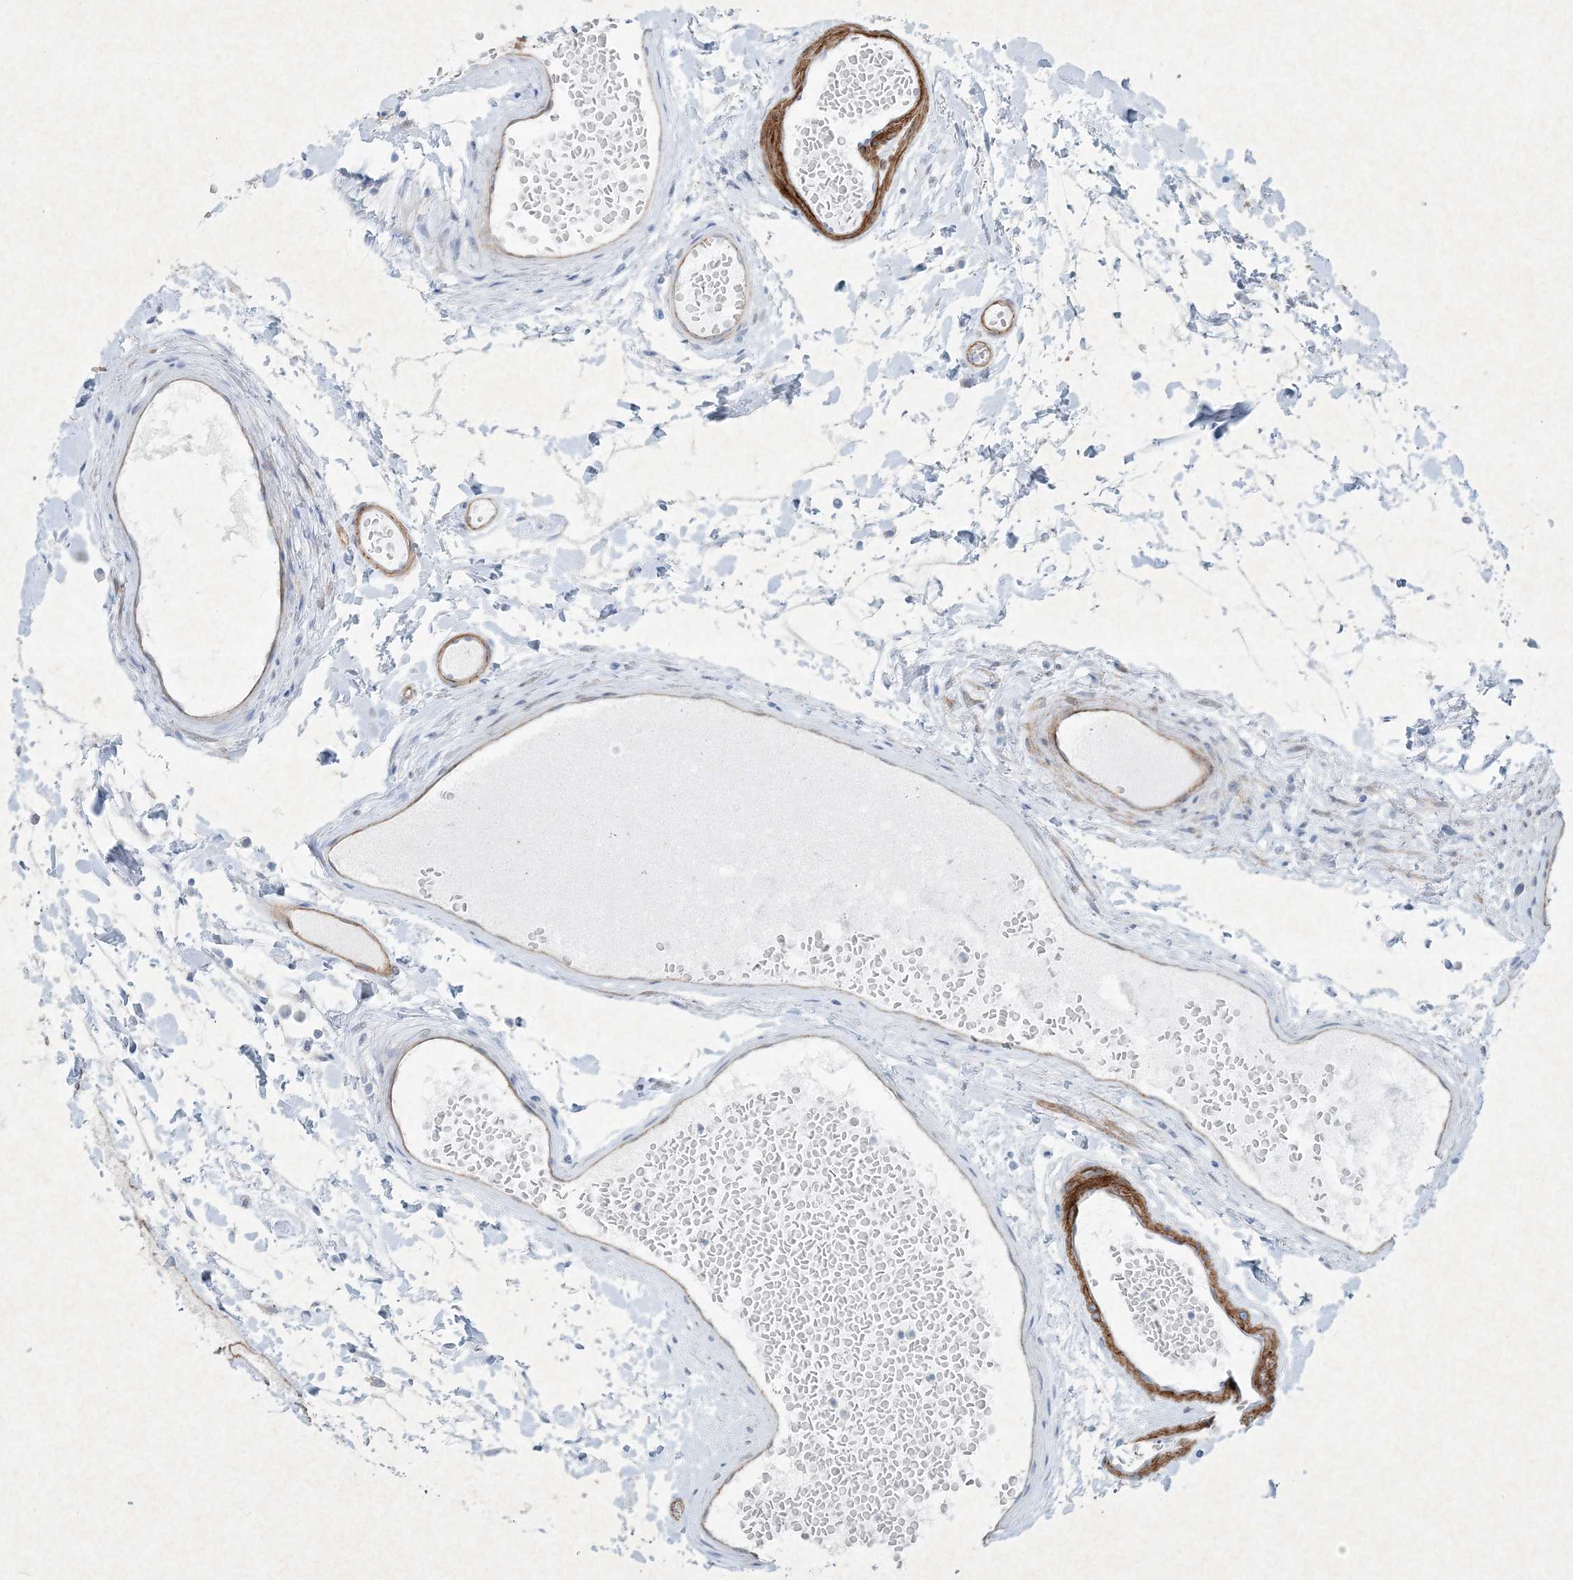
{"staining": {"intensity": "negative", "quantity": "none", "location": "none"}, "tissue": "stomach", "cell_type": "Glandular cells", "image_type": "normal", "snomed": [{"axis": "morphology", "description": "Normal tissue, NOS"}, {"axis": "topography", "description": "Stomach"}], "caption": "Immunohistochemistry (IHC) of benign human stomach displays no positivity in glandular cells.", "gene": "PGM5", "patient": {"sex": "male", "age": 55}}